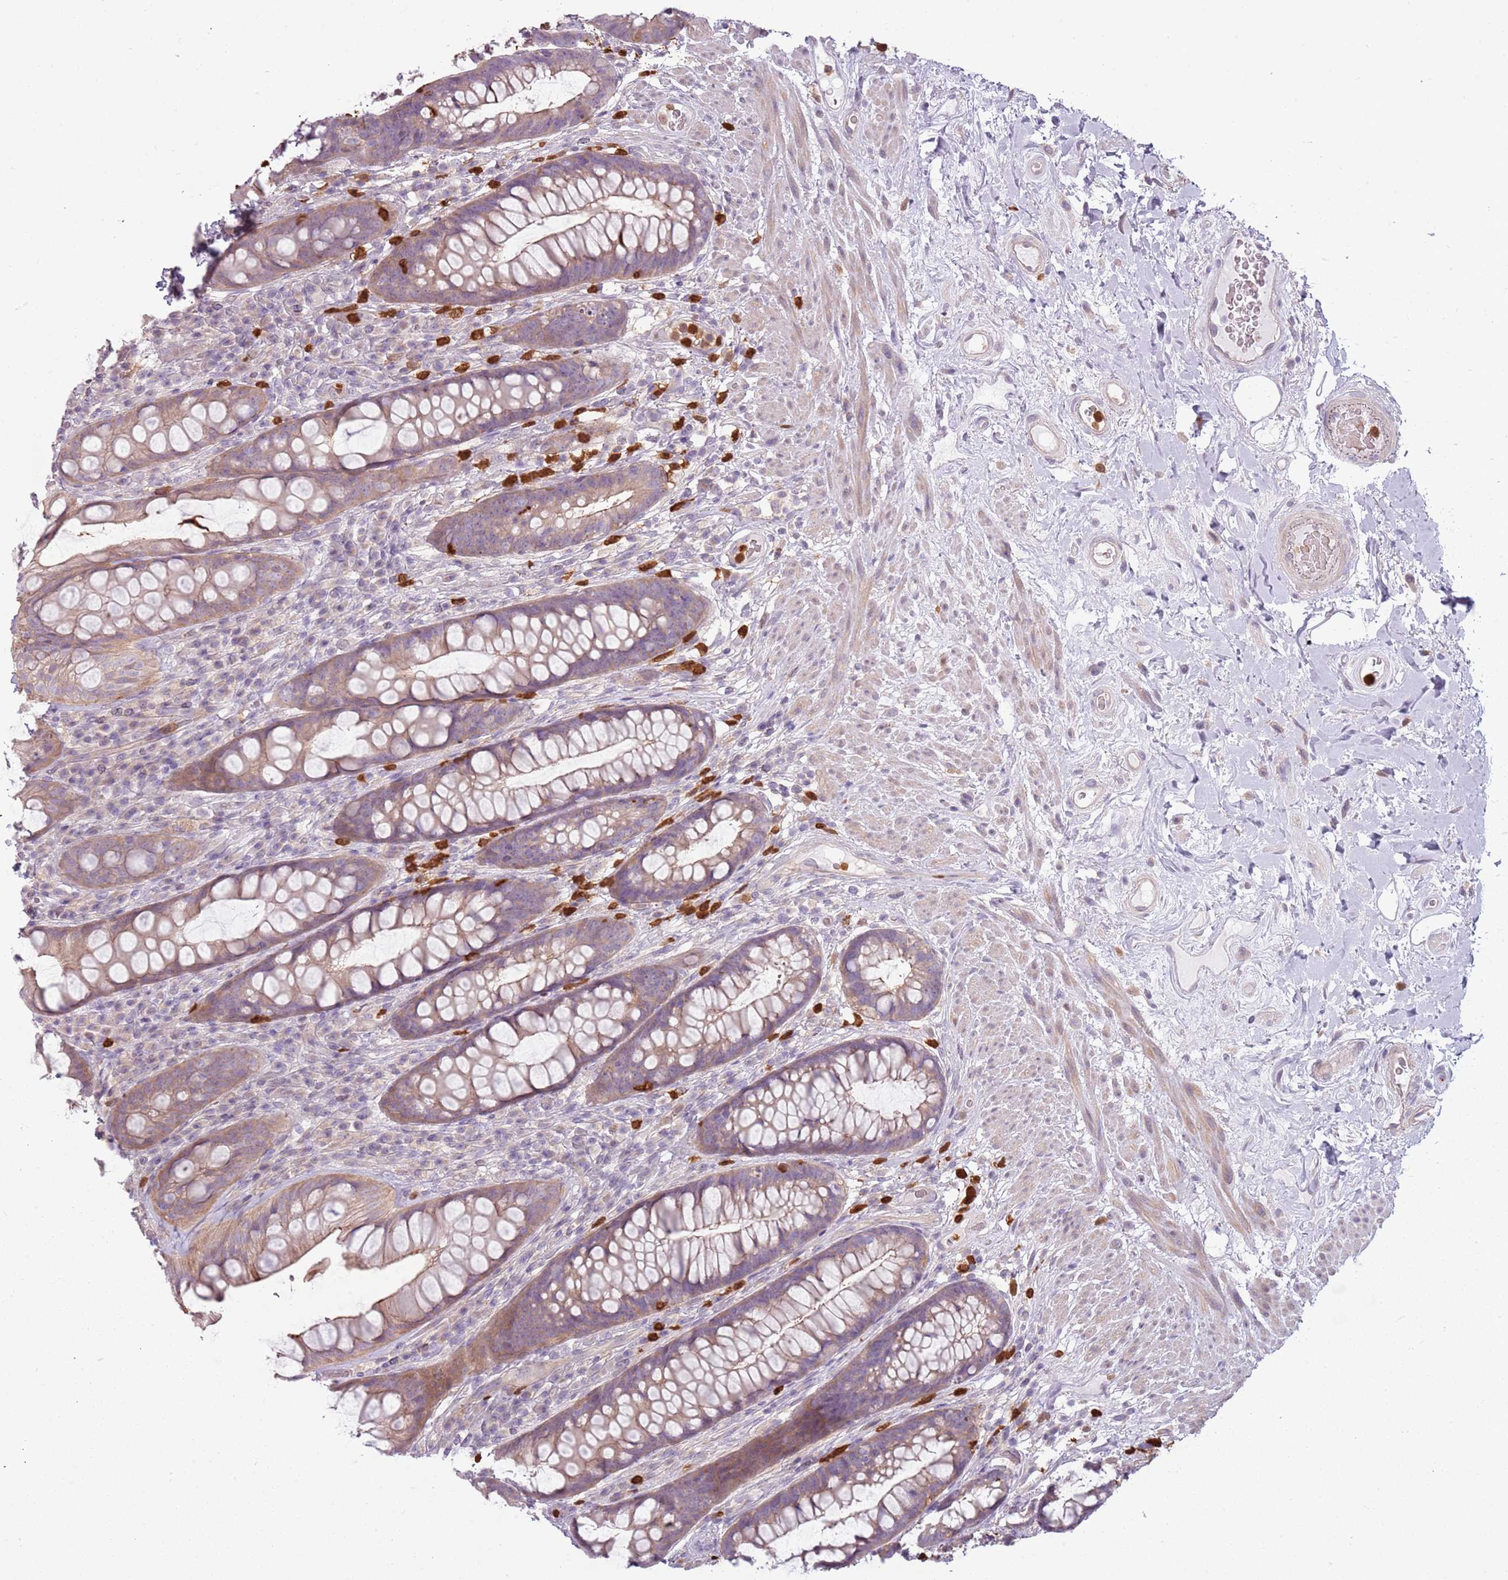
{"staining": {"intensity": "moderate", "quantity": "25%-75%", "location": "cytoplasmic/membranous"}, "tissue": "rectum", "cell_type": "Glandular cells", "image_type": "normal", "snomed": [{"axis": "morphology", "description": "Normal tissue, NOS"}, {"axis": "topography", "description": "Rectum"}], "caption": "Immunohistochemistry histopathology image of normal rectum: rectum stained using immunohistochemistry (IHC) shows medium levels of moderate protein expression localized specifically in the cytoplasmic/membranous of glandular cells, appearing as a cytoplasmic/membranous brown color.", "gene": "SPAG4", "patient": {"sex": "male", "age": 74}}